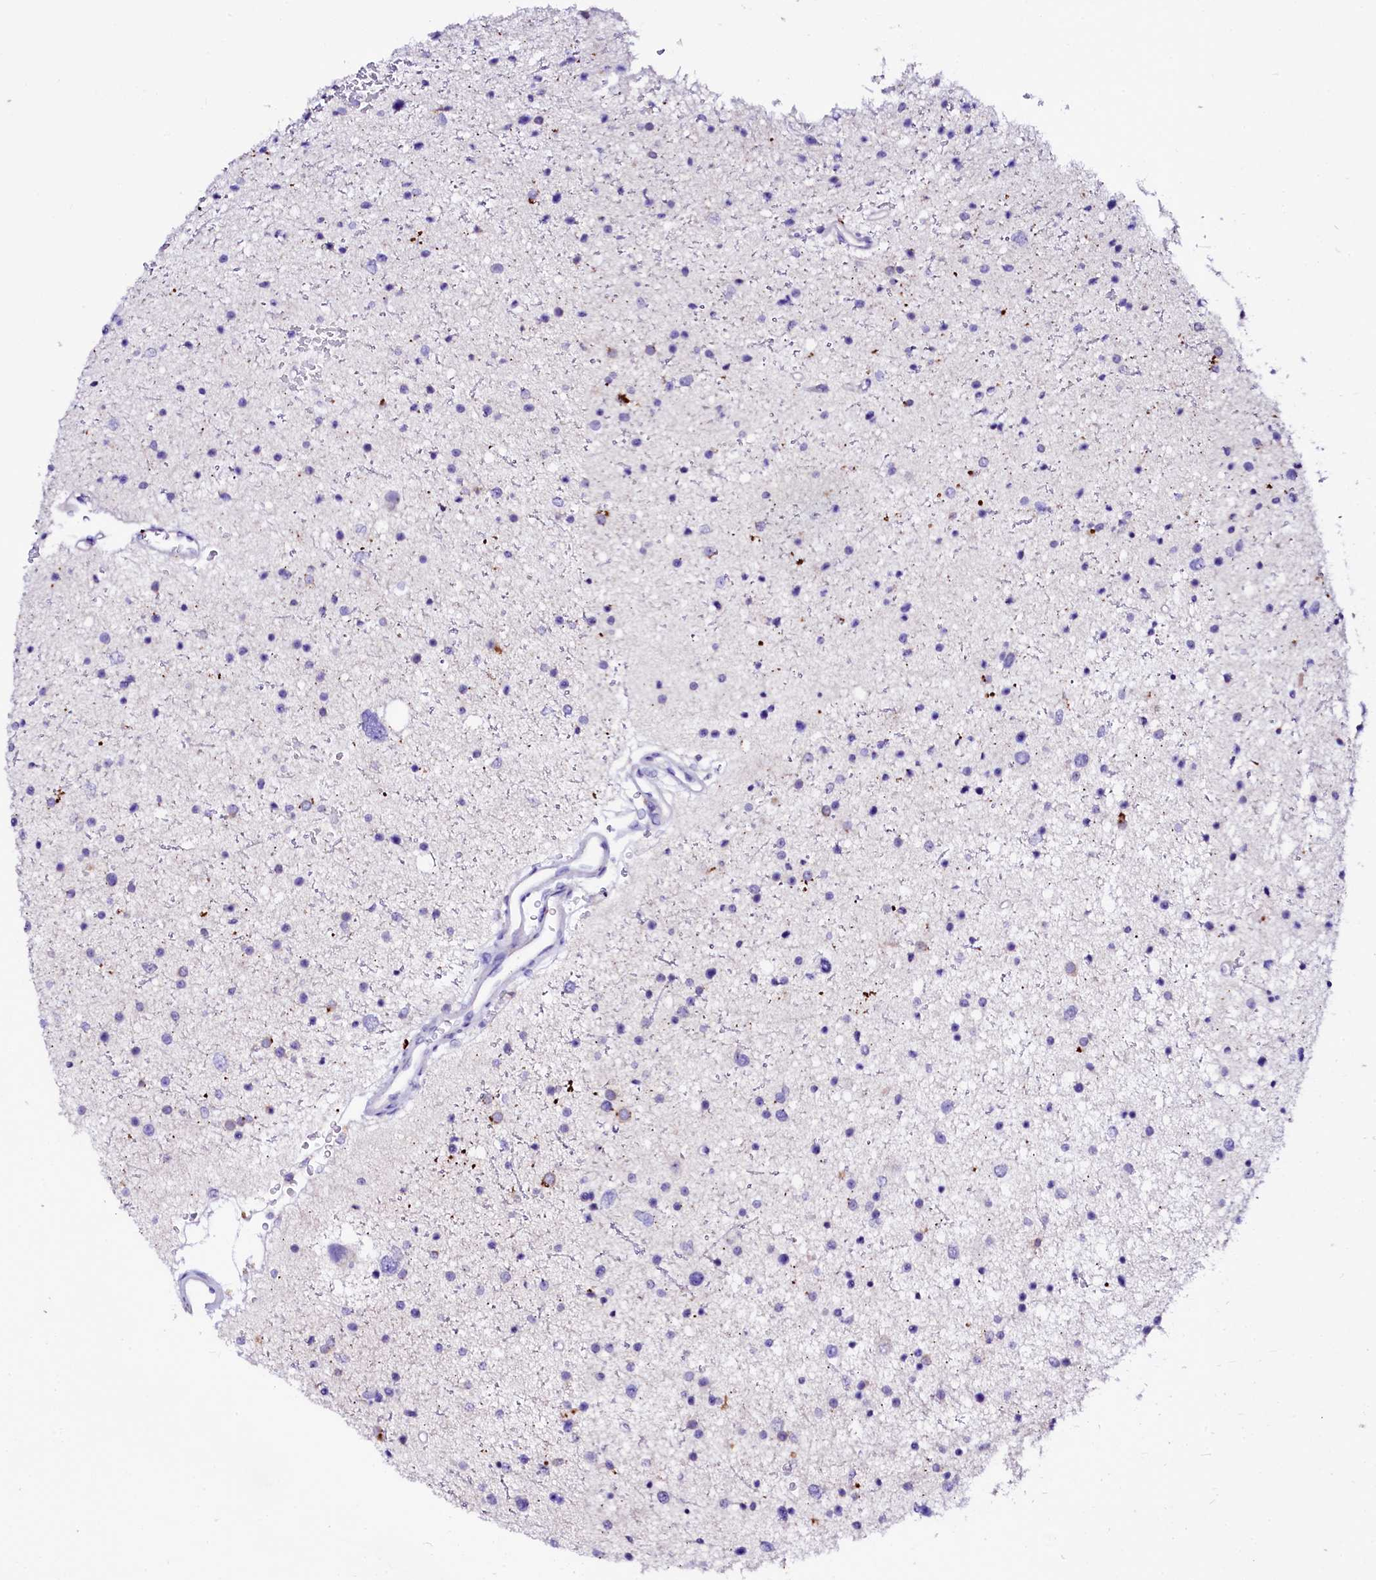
{"staining": {"intensity": "negative", "quantity": "none", "location": "none"}, "tissue": "glioma", "cell_type": "Tumor cells", "image_type": "cancer", "snomed": [{"axis": "morphology", "description": "Glioma, malignant, Low grade"}, {"axis": "topography", "description": "Brain"}], "caption": "Human glioma stained for a protein using immunohistochemistry (IHC) reveals no expression in tumor cells.", "gene": "BTBD16", "patient": {"sex": "female", "age": 37}}